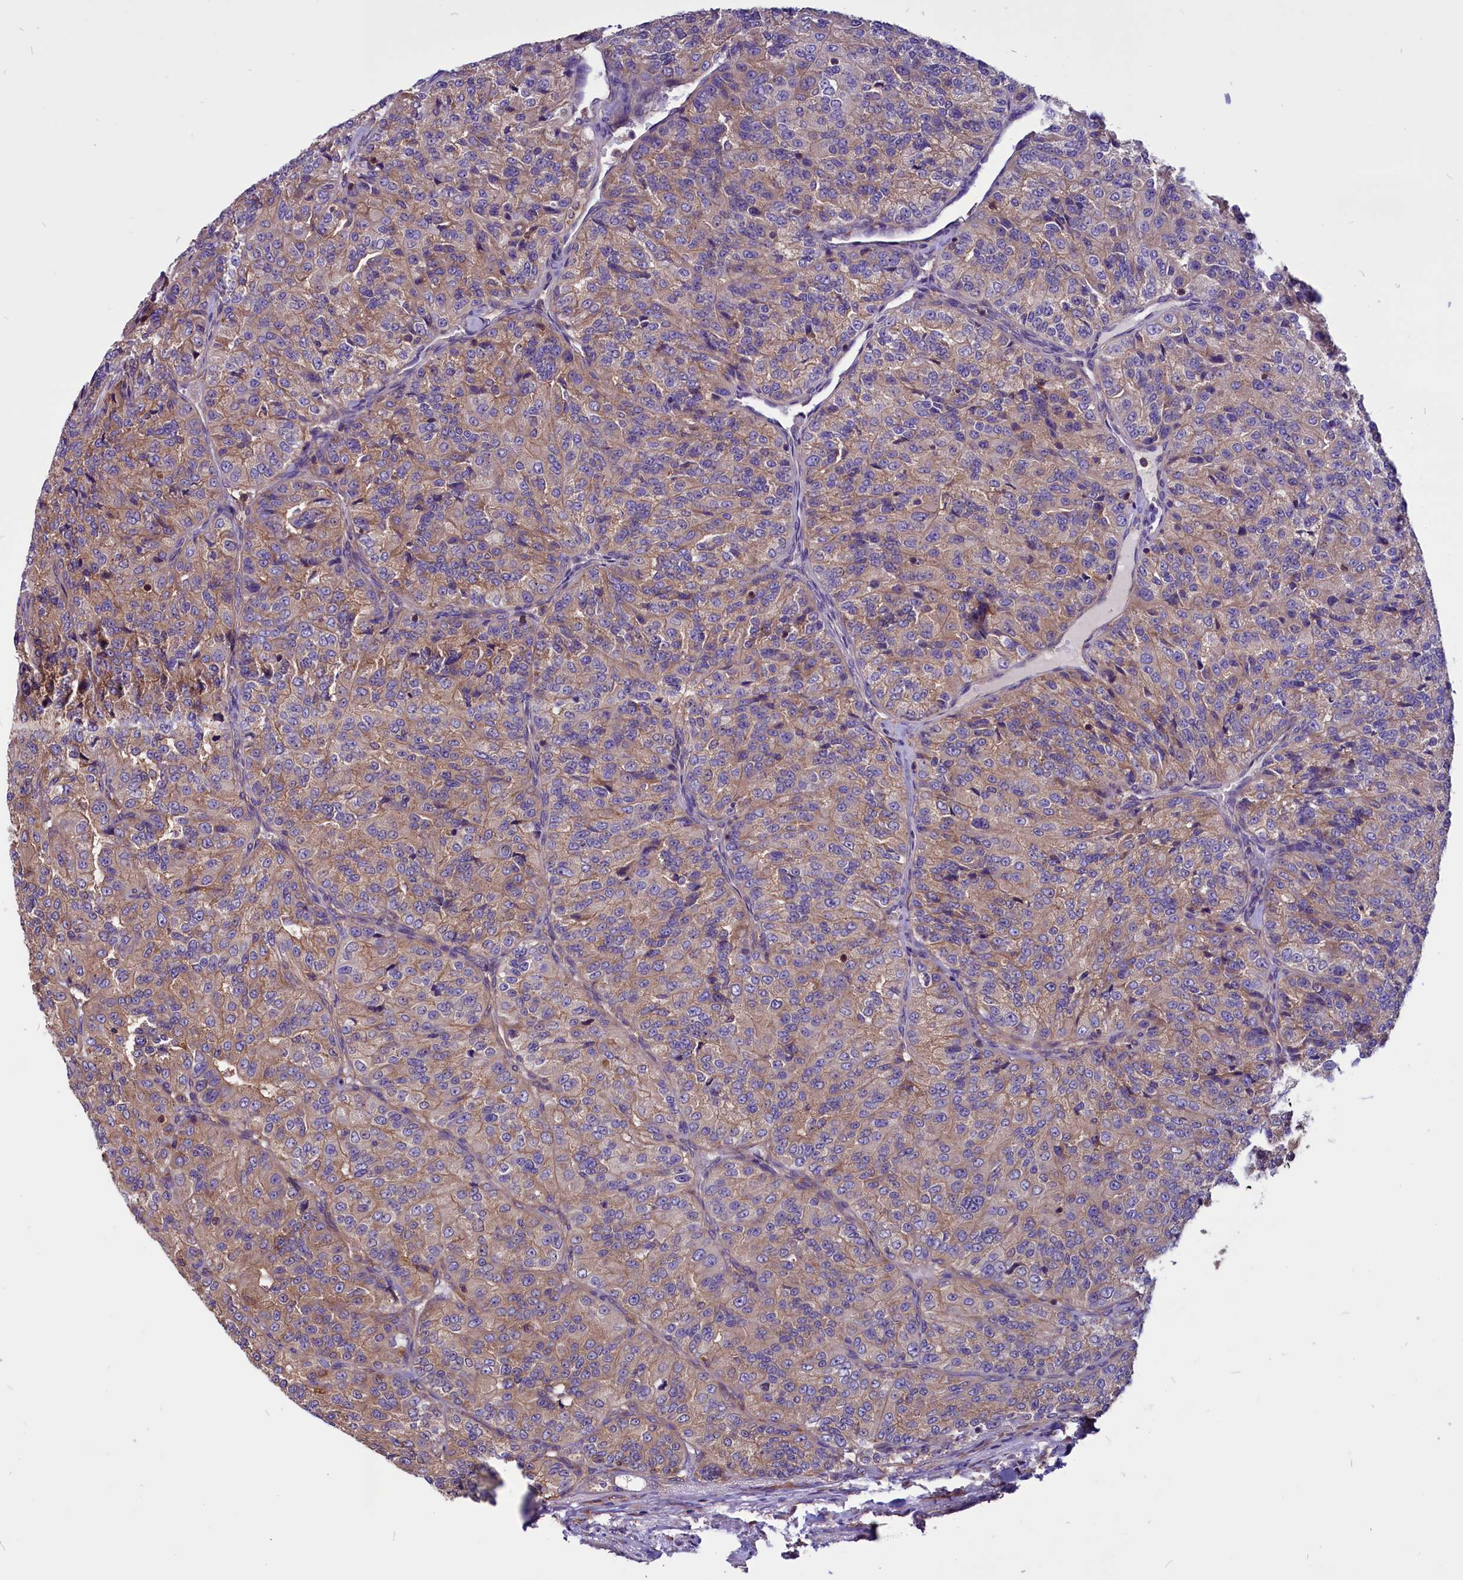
{"staining": {"intensity": "moderate", "quantity": ">75%", "location": "cytoplasmic/membranous"}, "tissue": "renal cancer", "cell_type": "Tumor cells", "image_type": "cancer", "snomed": [{"axis": "morphology", "description": "Adenocarcinoma, NOS"}, {"axis": "topography", "description": "Kidney"}], "caption": "Immunohistochemistry (DAB (3,3'-diaminobenzidine)) staining of human renal cancer reveals moderate cytoplasmic/membranous protein positivity in about >75% of tumor cells. The protein is stained brown, and the nuclei are stained in blue (DAB IHC with brightfield microscopy, high magnification).", "gene": "EIF3G", "patient": {"sex": "female", "age": 63}}